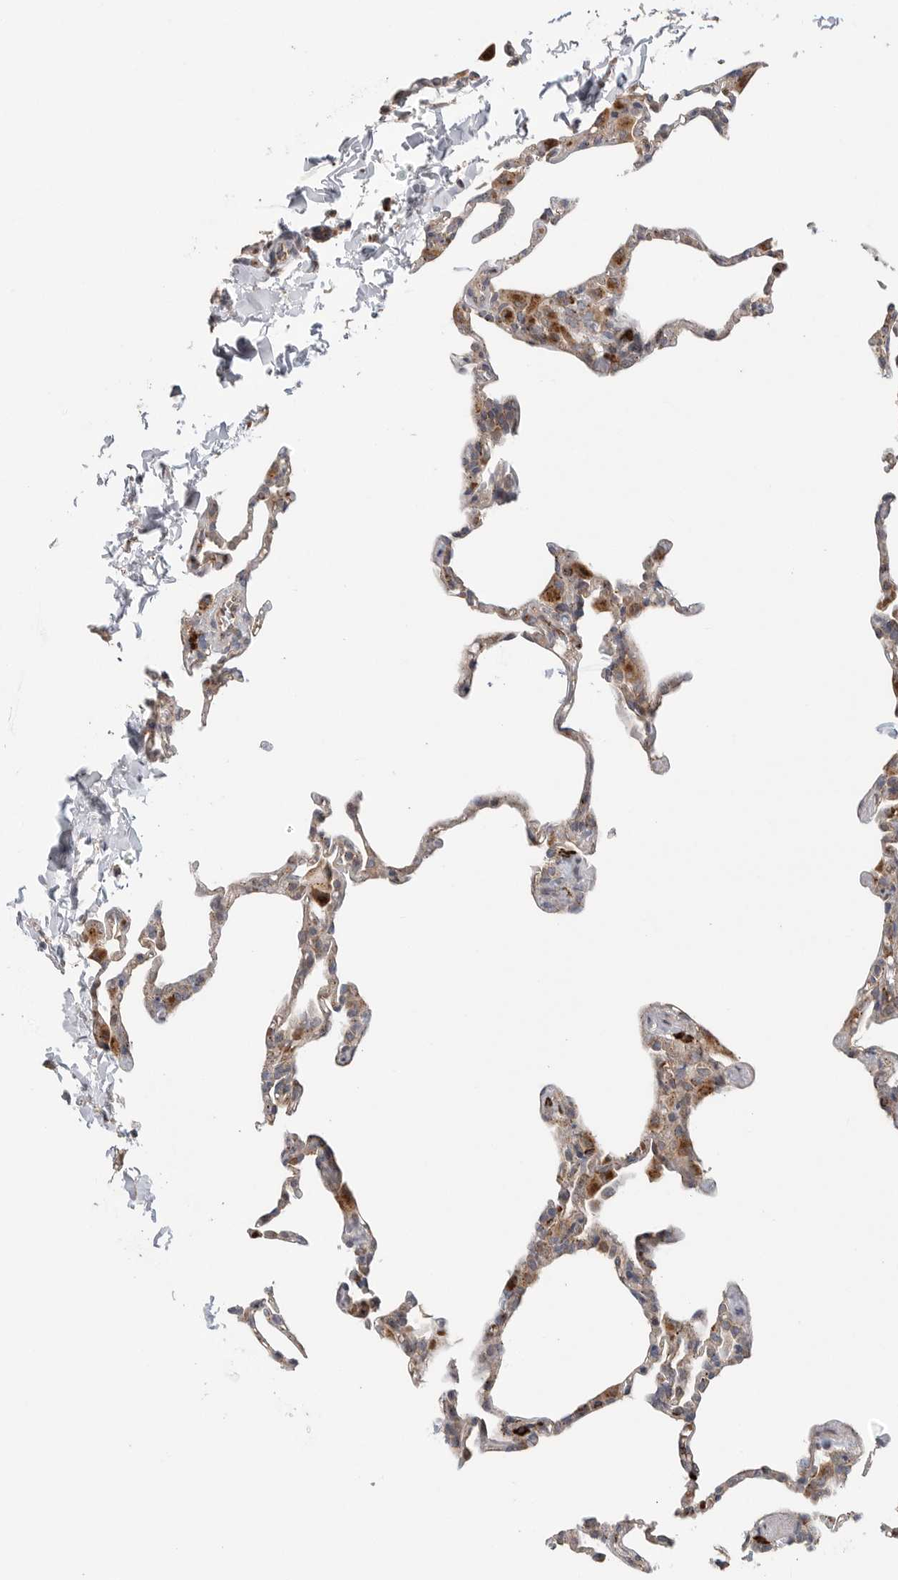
{"staining": {"intensity": "moderate", "quantity": "25%-75%", "location": "cytoplasmic/membranous"}, "tissue": "lung", "cell_type": "Alveolar cells", "image_type": "normal", "snomed": [{"axis": "morphology", "description": "Normal tissue, NOS"}, {"axis": "topography", "description": "Lung"}], "caption": "Benign lung demonstrates moderate cytoplasmic/membranous staining in approximately 25%-75% of alveolar cells (DAB (3,3'-diaminobenzidine) IHC with brightfield microscopy, high magnification)..", "gene": "GALNS", "patient": {"sex": "male", "age": 20}}